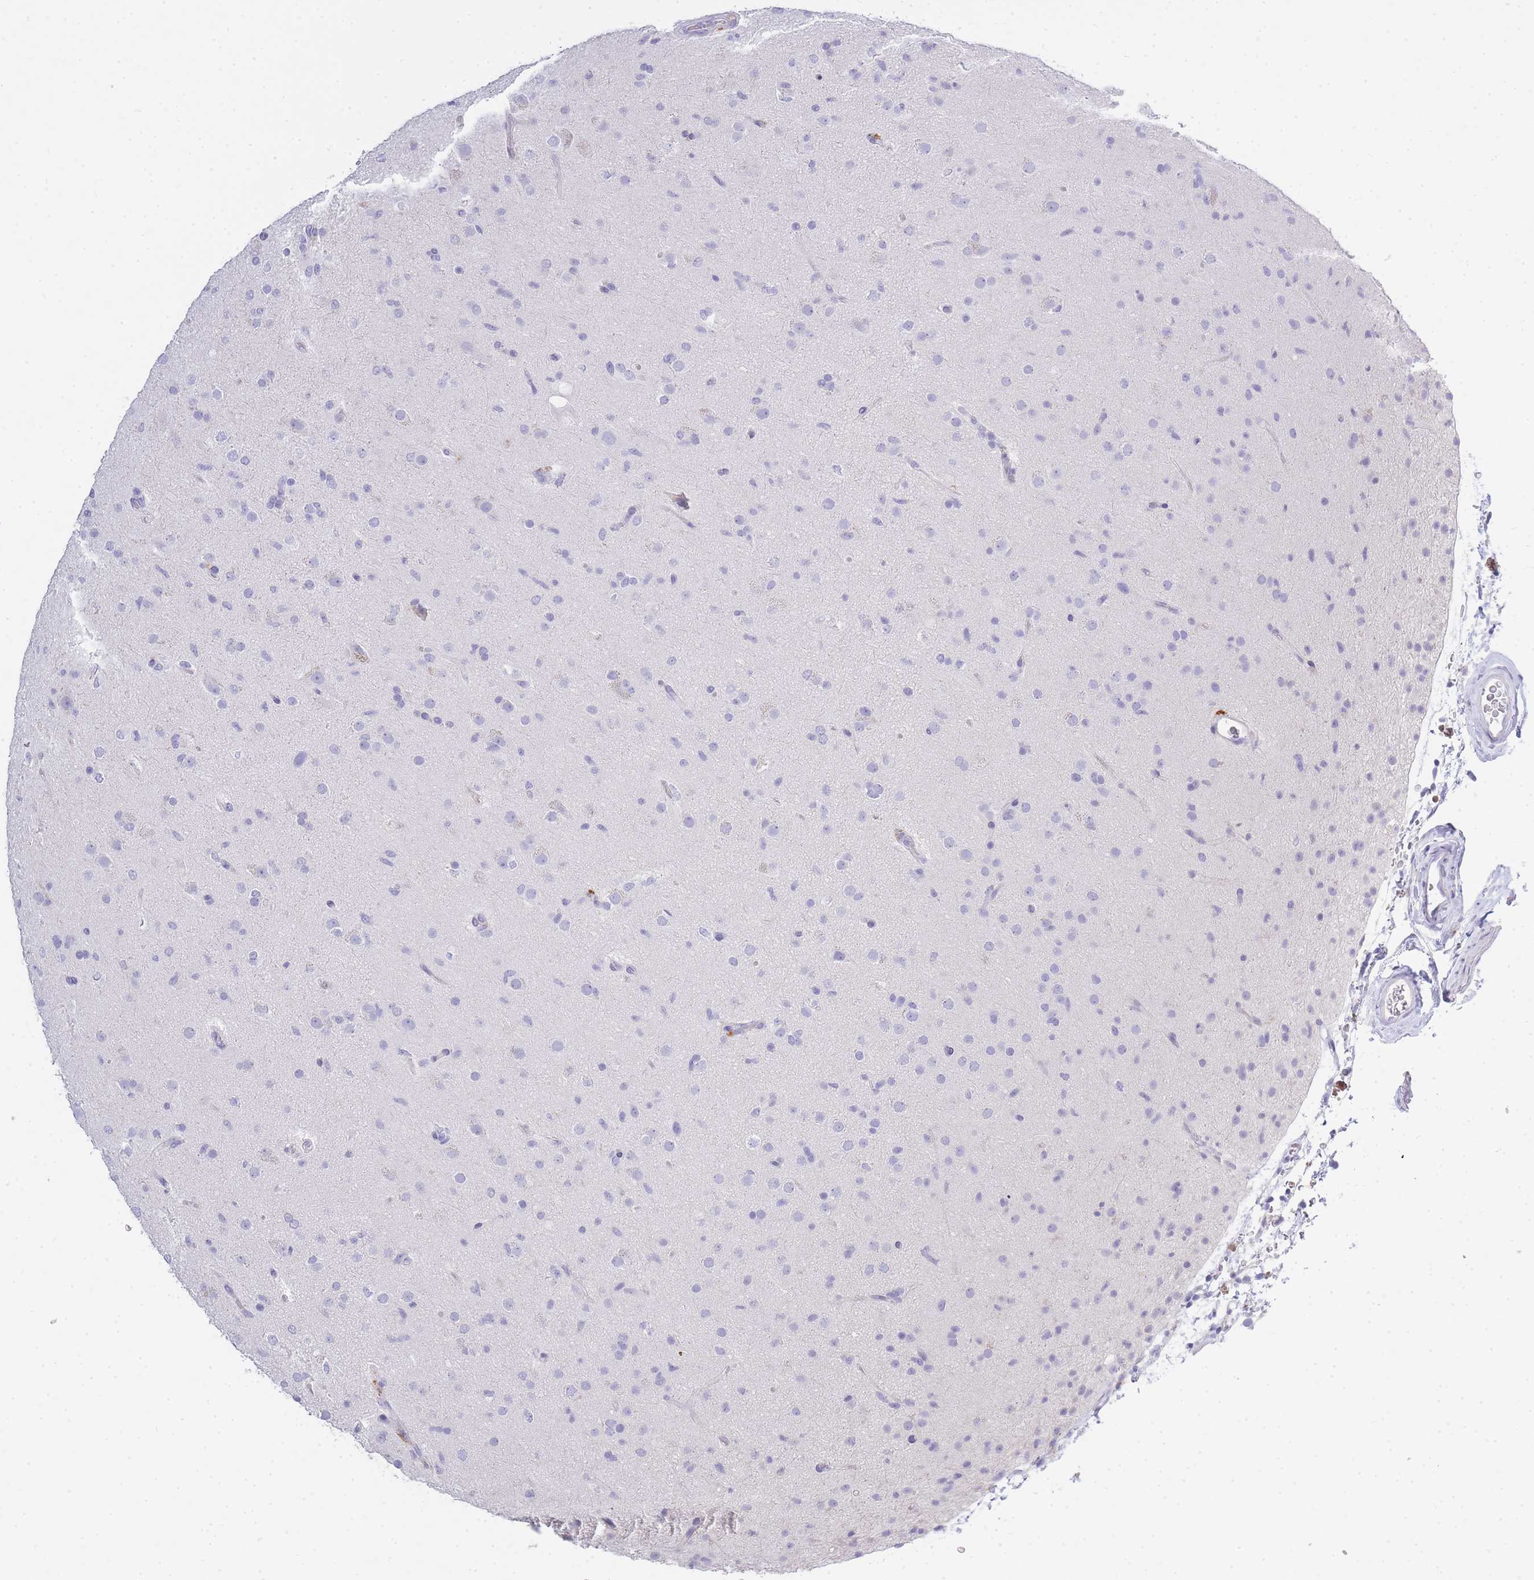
{"staining": {"intensity": "negative", "quantity": "none", "location": "none"}, "tissue": "glioma", "cell_type": "Tumor cells", "image_type": "cancer", "snomed": [{"axis": "morphology", "description": "Glioma, malignant, Low grade"}, {"axis": "topography", "description": "Brain"}], "caption": "There is no significant staining in tumor cells of glioma.", "gene": "RHO", "patient": {"sex": "male", "age": 65}}